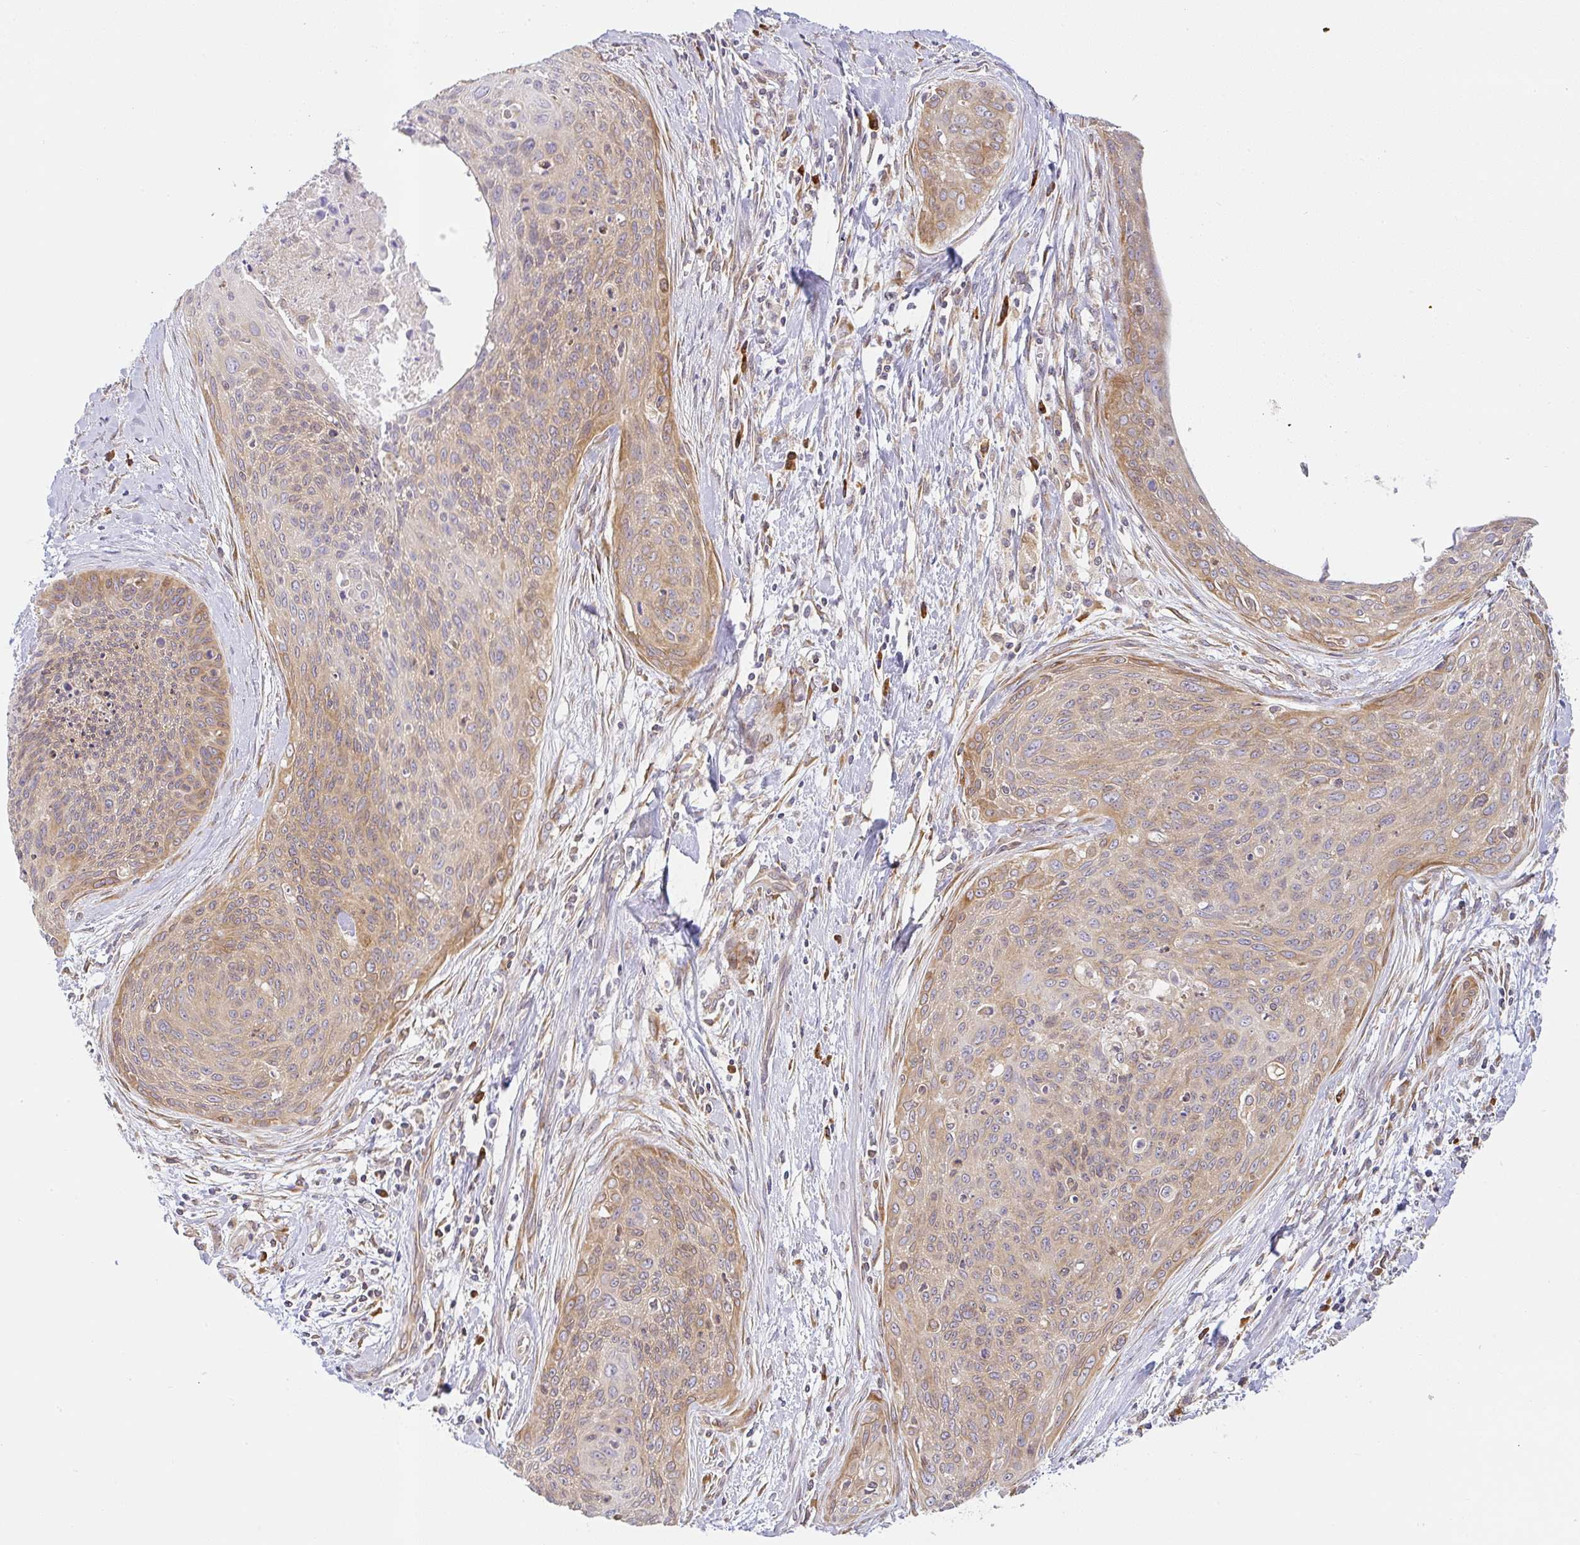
{"staining": {"intensity": "moderate", "quantity": "25%-75%", "location": "cytoplasmic/membranous"}, "tissue": "cervical cancer", "cell_type": "Tumor cells", "image_type": "cancer", "snomed": [{"axis": "morphology", "description": "Squamous cell carcinoma, NOS"}, {"axis": "topography", "description": "Cervix"}], "caption": "There is medium levels of moderate cytoplasmic/membranous expression in tumor cells of cervical cancer (squamous cell carcinoma), as demonstrated by immunohistochemical staining (brown color).", "gene": "DERL2", "patient": {"sex": "female", "age": 55}}